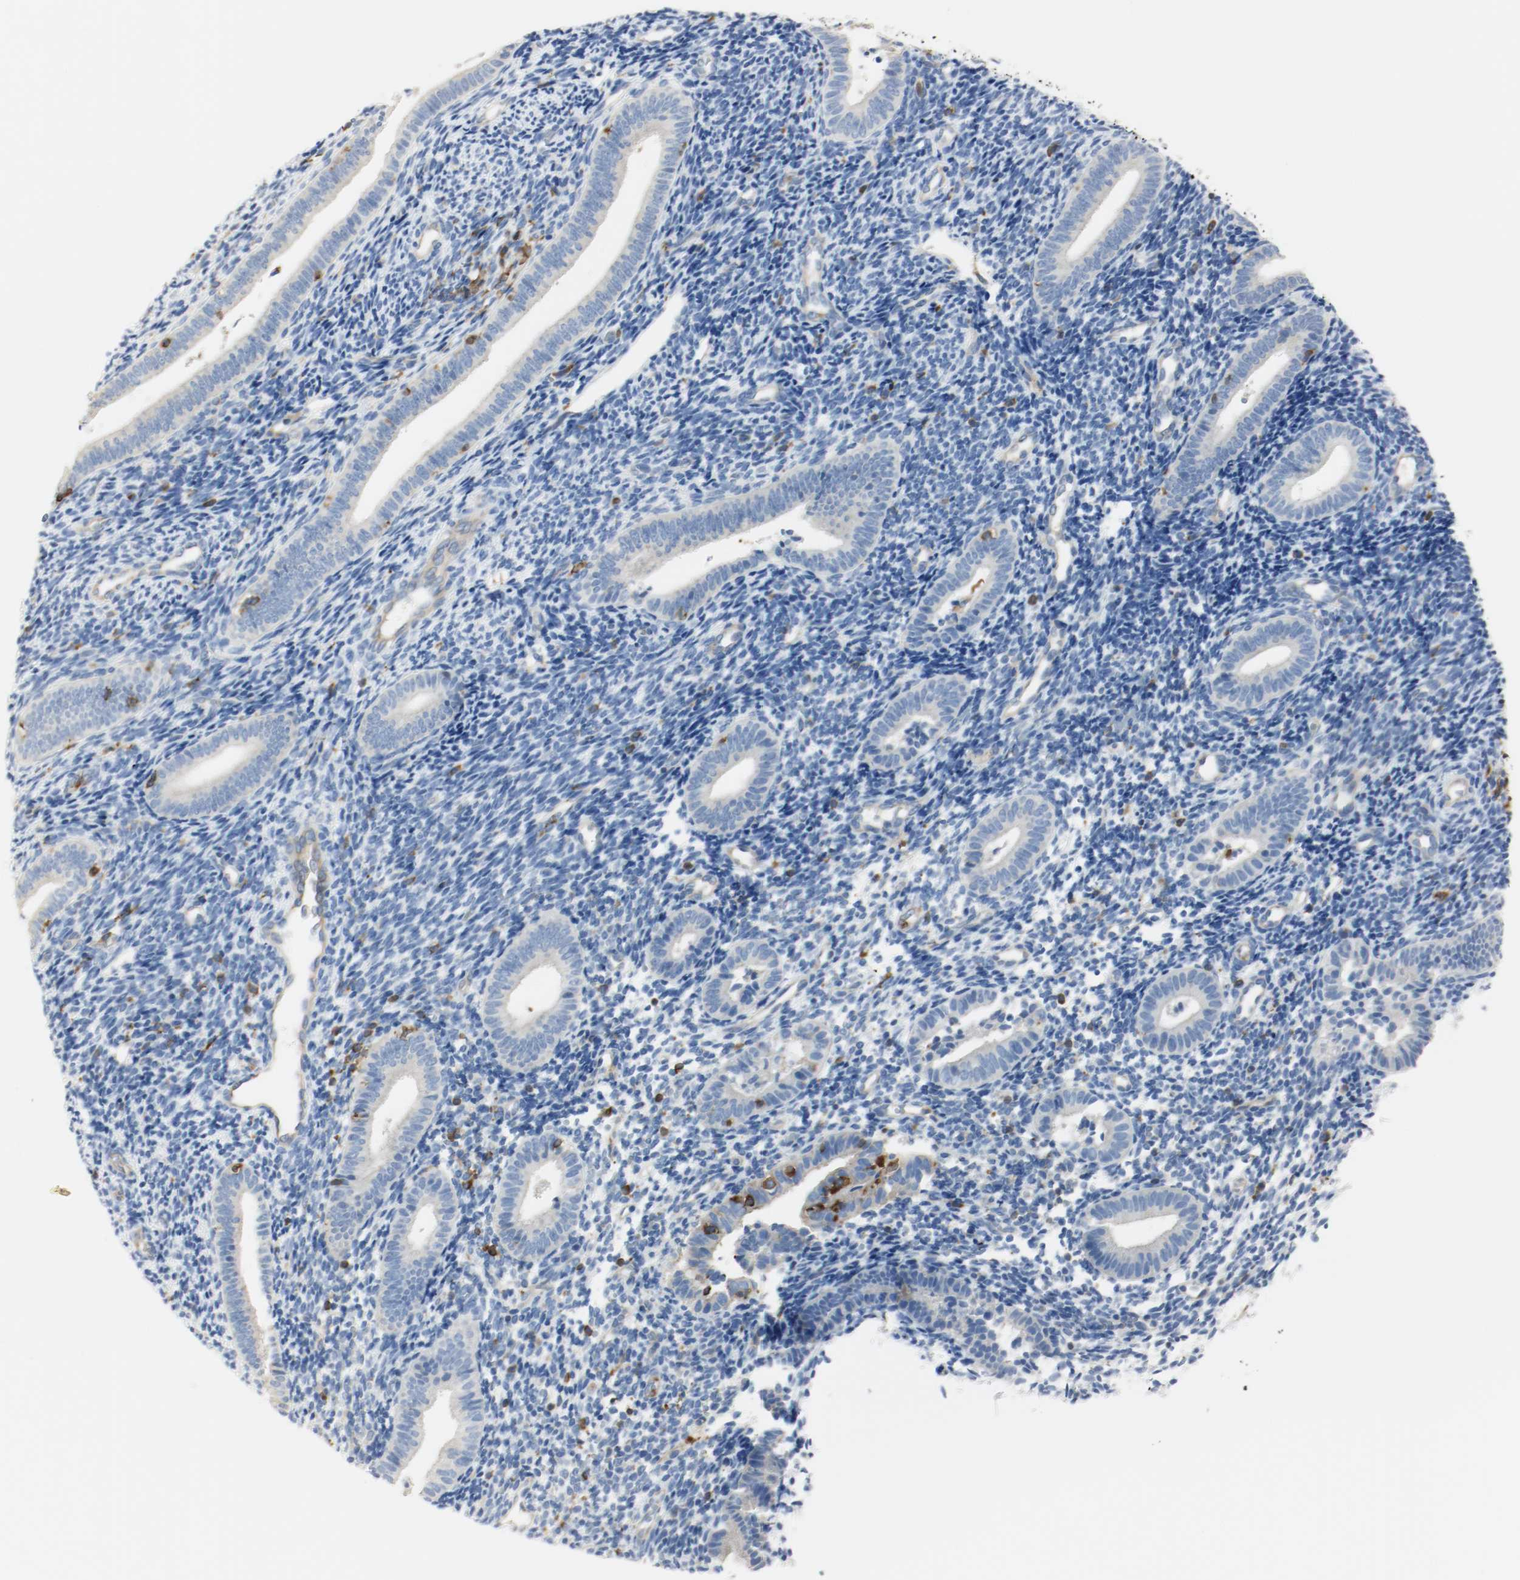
{"staining": {"intensity": "negative", "quantity": "none", "location": "none"}, "tissue": "endometrium", "cell_type": "Cells in endometrial stroma", "image_type": "normal", "snomed": [{"axis": "morphology", "description": "Normal tissue, NOS"}, {"axis": "topography", "description": "Uterus"}, {"axis": "topography", "description": "Endometrium"}], "caption": "This is an immunohistochemistry histopathology image of unremarkable endometrium. There is no expression in cells in endometrial stroma.", "gene": "ARPC1B", "patient": {"sex": "female", "age": 33}}